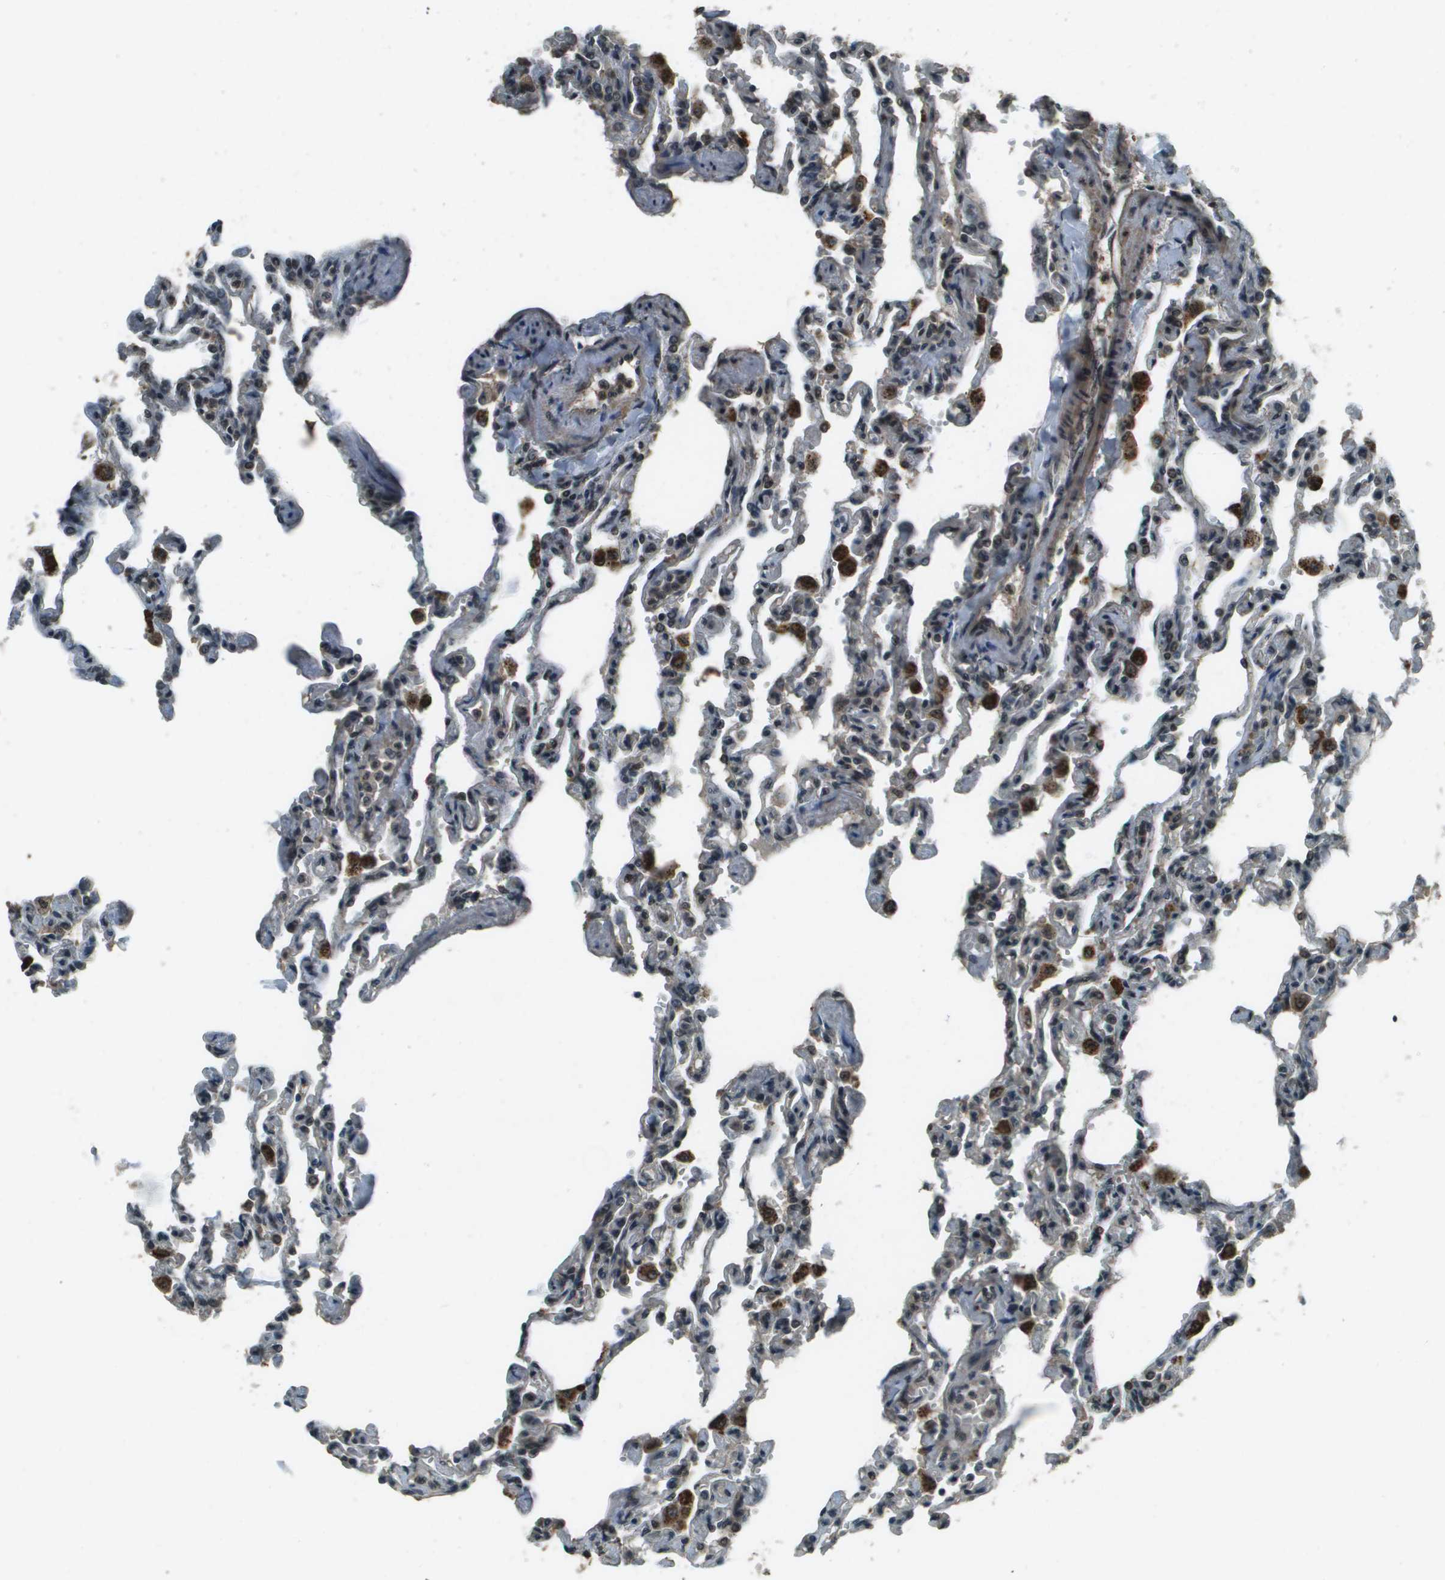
{"staining": {"intensity": "weak", "quantity": "<25%", "location": "cytoplasmic/membranous"}, "tissue": "lung", "cell_type": "Alveolar cells", "image_type": "normal", "snomed": [{"axis": "morphology", "description": "Normal tissue, NOS"}, {"axis": "topography", "description": "Lung"}], "caption": "DAB (3,3'-diaminobenzidine) immunohistochemical staining of benign lung exhibits no significant staining in alveolar cells.", "gene": "SDC3", "patient": {"sex": "male", "age": 21}}